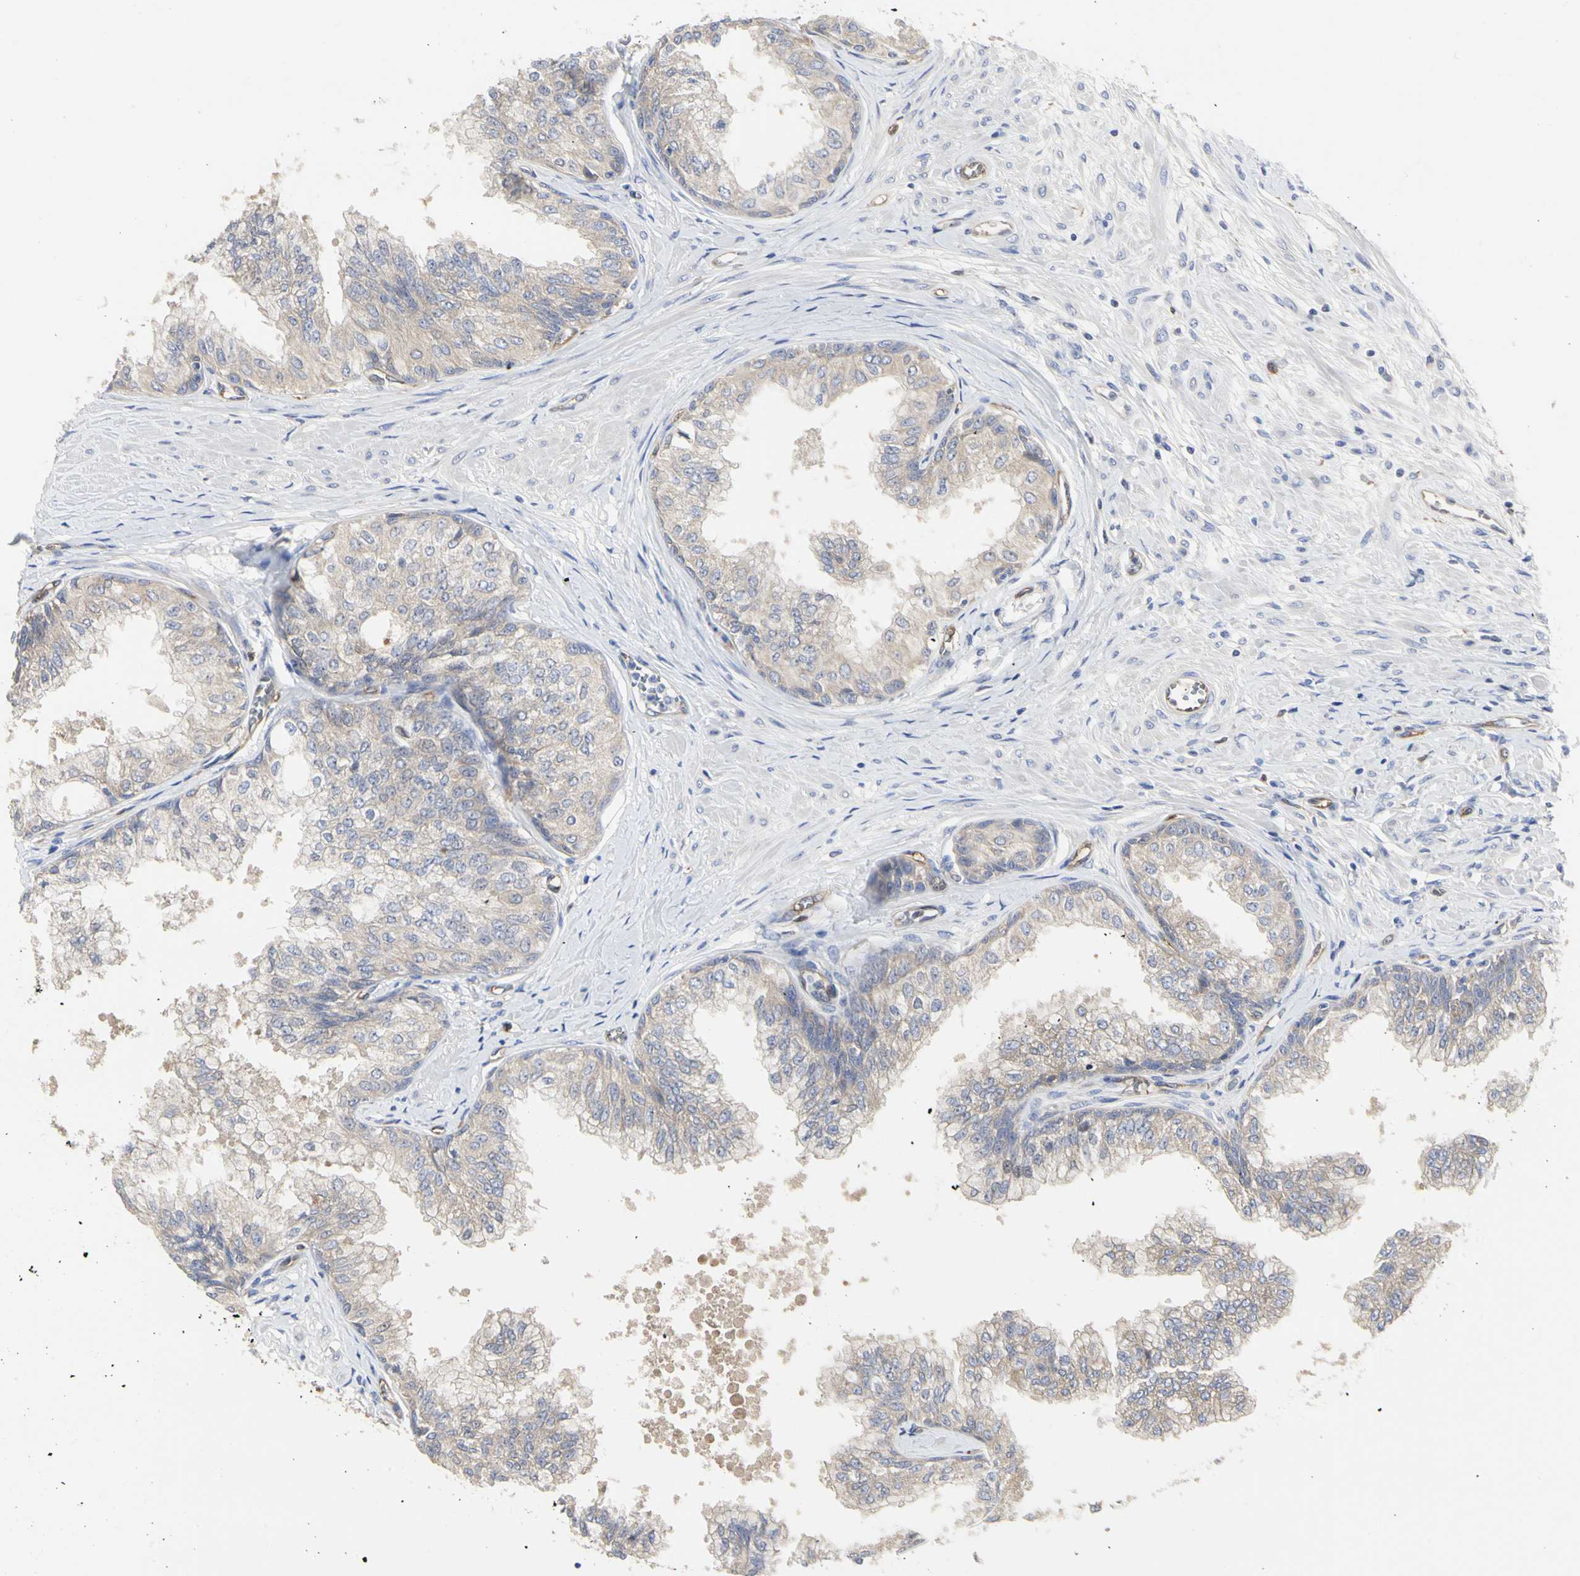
{"staining": {"intensity": "weak", "quantity": ">75%", "location": "cytoplasmic/membranous"}, "tissue": "prostate", "cell_type": "Glandular cells", "image_type": "normal", "snomed": [{"axis": "morphology", "description": "Normal tissue, NOS"}, {"axis": "topography", "description": "Prostate"}, {"axis": "topography", "description": "Seminal veicle"}], "caption": "Protein staining demonstrates weak cytoplasmic/membranous expression in about >75% of glandular cells in unremarkable prostate.", "gene": "C3orf52", "patient": {"sex": "male", "age": 60}}